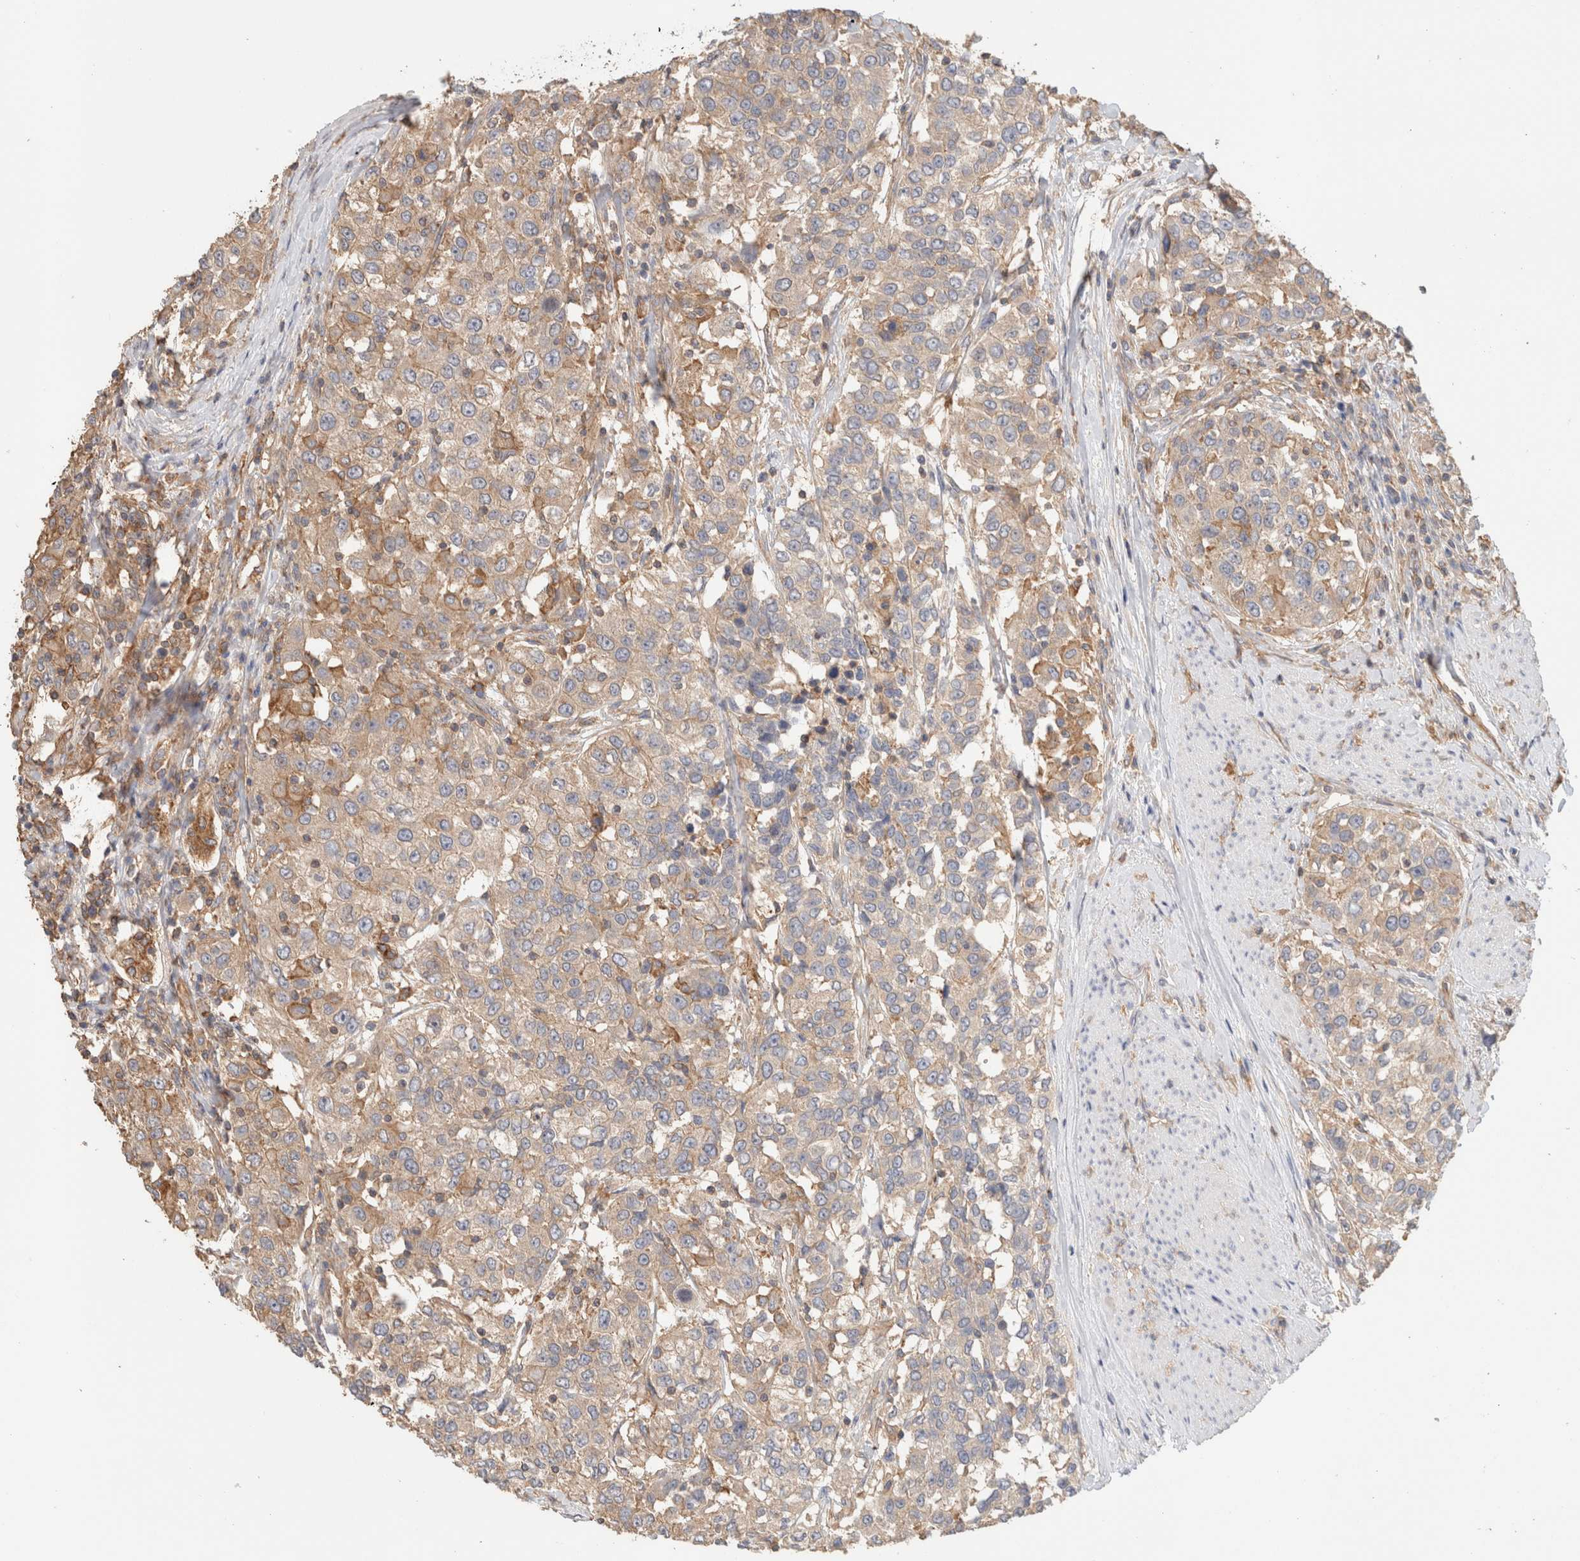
{"staining": {"intensity": "moderate", "quantity": "25%-75%", "location": "cytoplasmic/membranous"}, "tissue": "urothelial cancer", "cell_type": "Tumor cells", "image_type": "cancer", "snomed": [{"axis": "morphology", "description": "Urothelial carcinoma, High grade"}, {"axis": "topography", "description": "Urinary bladder"}], "caption": "DAB immunohistochemical staining of urothelial cancer reveals moderate cytoplasmic/membranous protein expression in about 25%-75% of tumor cells.", "gene": "CFAP418", "patient": {"sex": "female", "age": 80}}